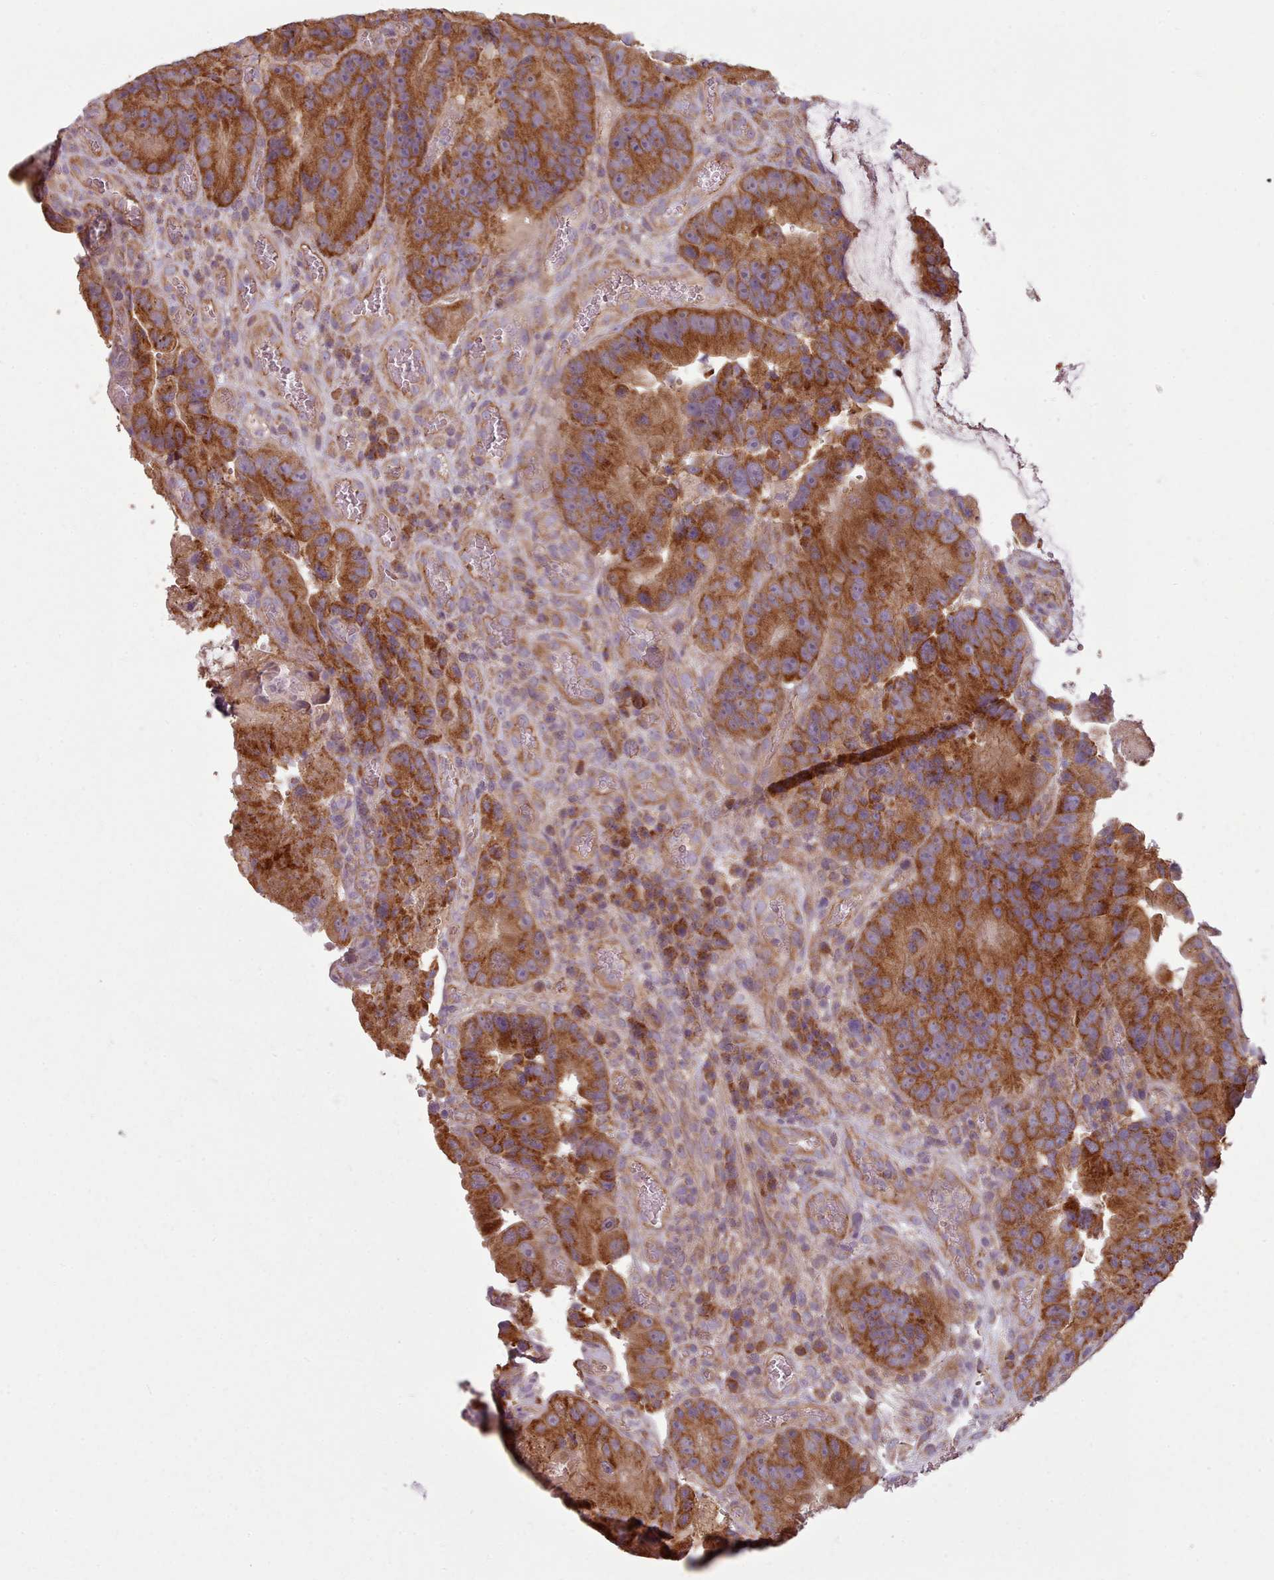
{"staining": {"intensity": "strong", "quantity": ">75%", "location": "cytoplasmic/membranous"}, "tissue": "colorectal cancer", "cell_type": "Tumor cells", "image_type": "cancer", "snomed": [{"axis": "morphology", "description": "Adenocarcinoma, NOS"}, {"axis": "topography", "description": "Colon"}], "caption": "Adenocarcinoma (colorectal) stained with DAB IHC shows high levels of strong cytoplasmic/membranous expression in about >75% of tumor cells.", "gene": "NT5DC2", "patient": {"sex": "female", "age": 86}}